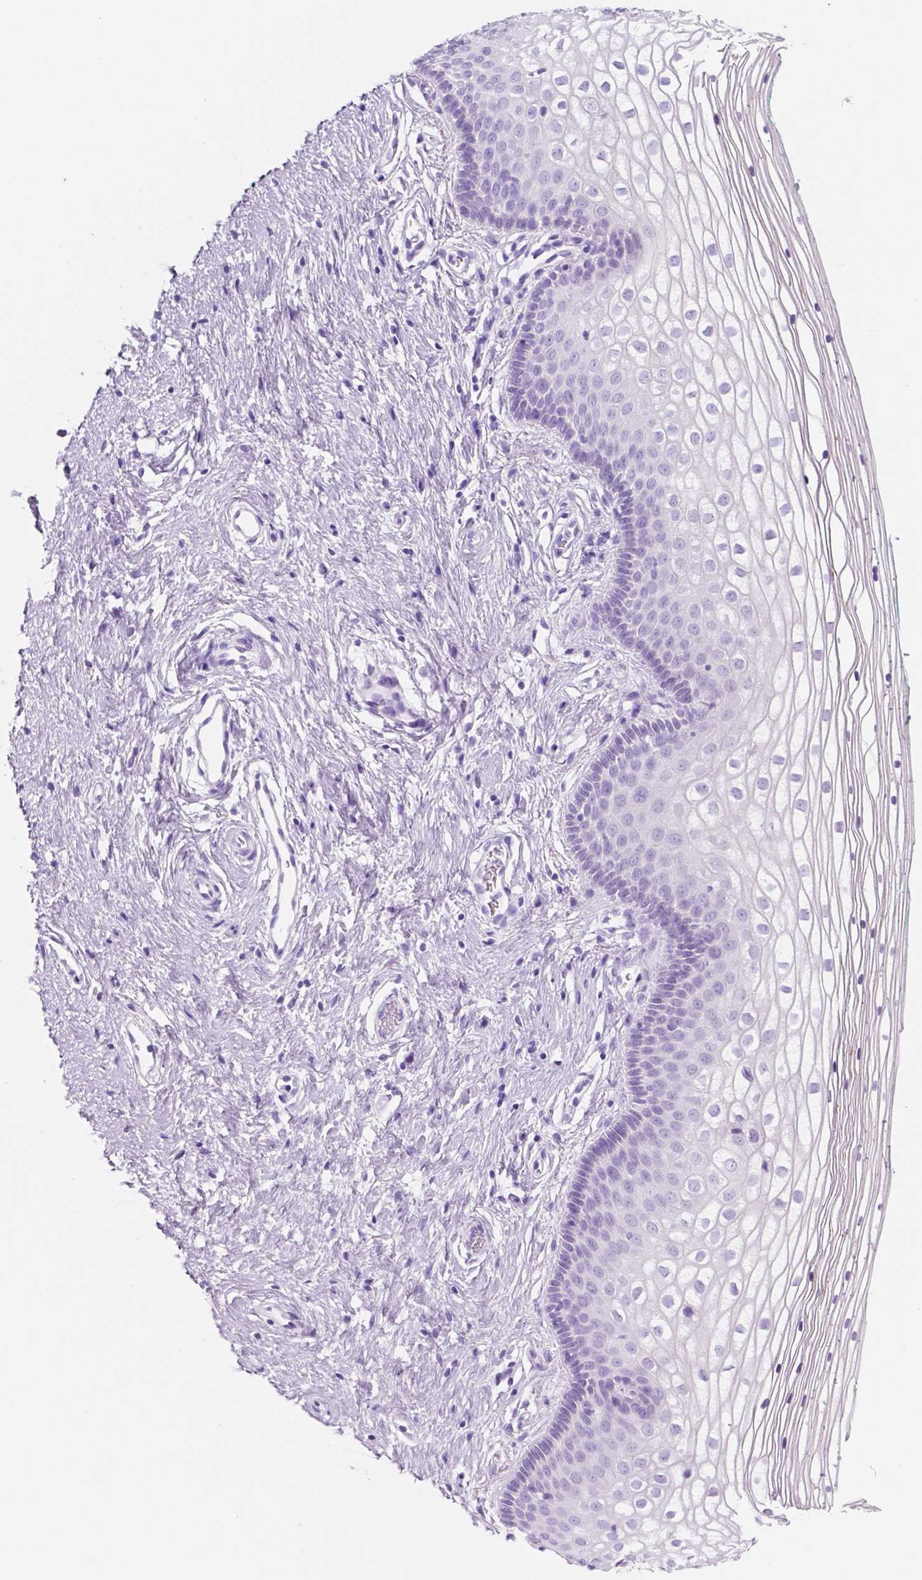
{"staining": {"intensity": "negative", "quantity": "none", "location": "none"}, "tissue": "vagina", "cell_type": "Squamous epithelial cells", "image_type": "normal", "snomed": [{"axis": "morphology", "description": "Normal tissue, NOS"}, {"axis": "topography", "description": "Vagina"}], "caption": "Immunohistochemical staining of benign vagina shows no significant staining in squamous epithelial cells.", "gene": "CUZD1", "patient": {"sex": "female", "age": 36}}